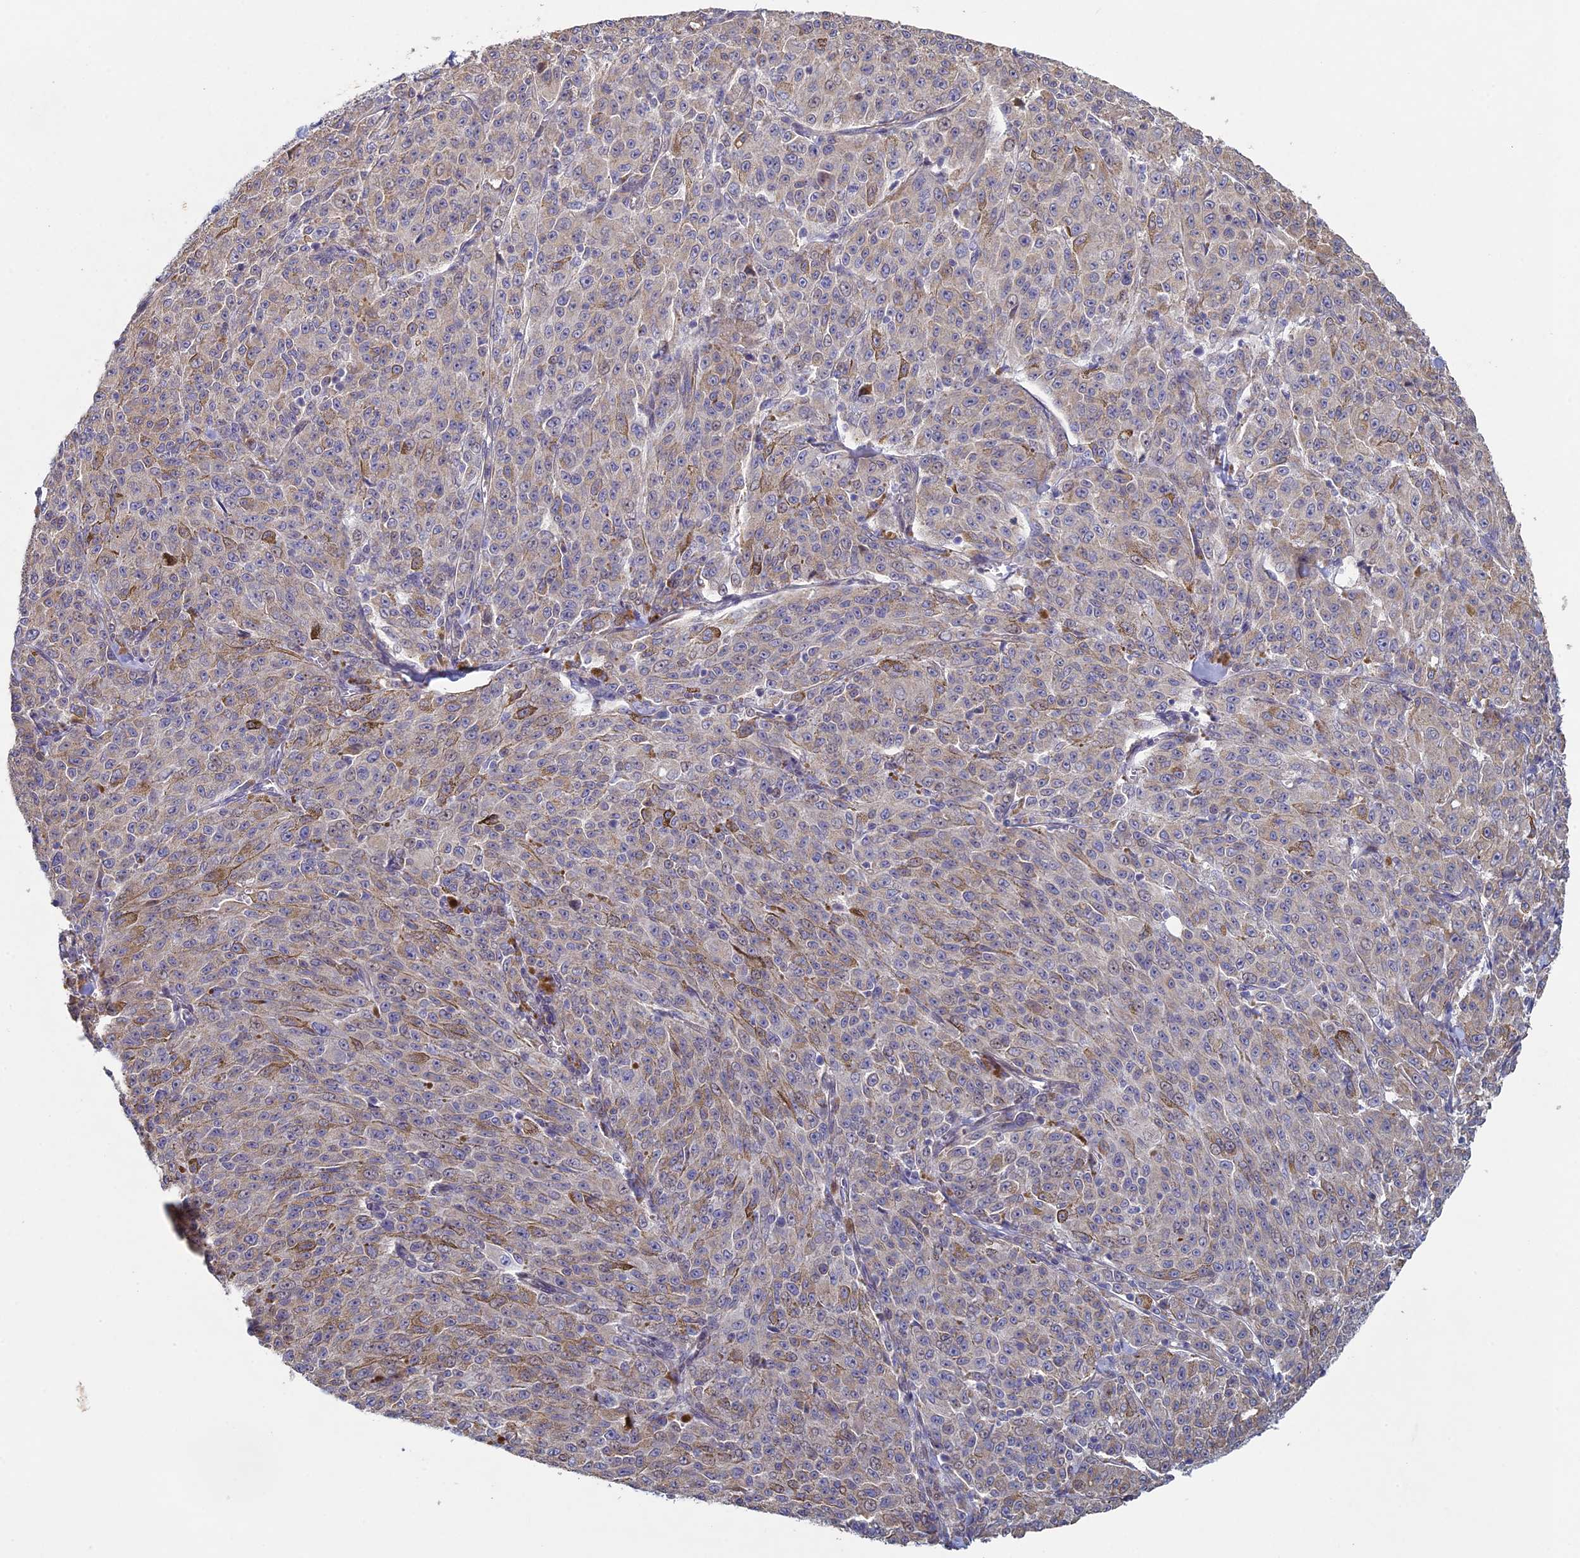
{"staining": {"intensity": "weak", "quantity": "25%-75%", "location": "cytoplasmic/membranous"}, "tissue": "melanoma", "cell_type": "Tumor cells", "image_type": "cancer", "snomed": [{"axis": "morphology", "description": "Malignant melanoma, NOS"}, {"axis": "topography", "description": "Skin"}], "caption": "A high-resolution photomicrograph shows IHC staining of malignant melanoma, which shows weak cytoplasmic/membranous expression in approximately 25%-75% of tumor cells.", "gene": "DIXDC1", "patient": {"sex": "female", "age": 52}}